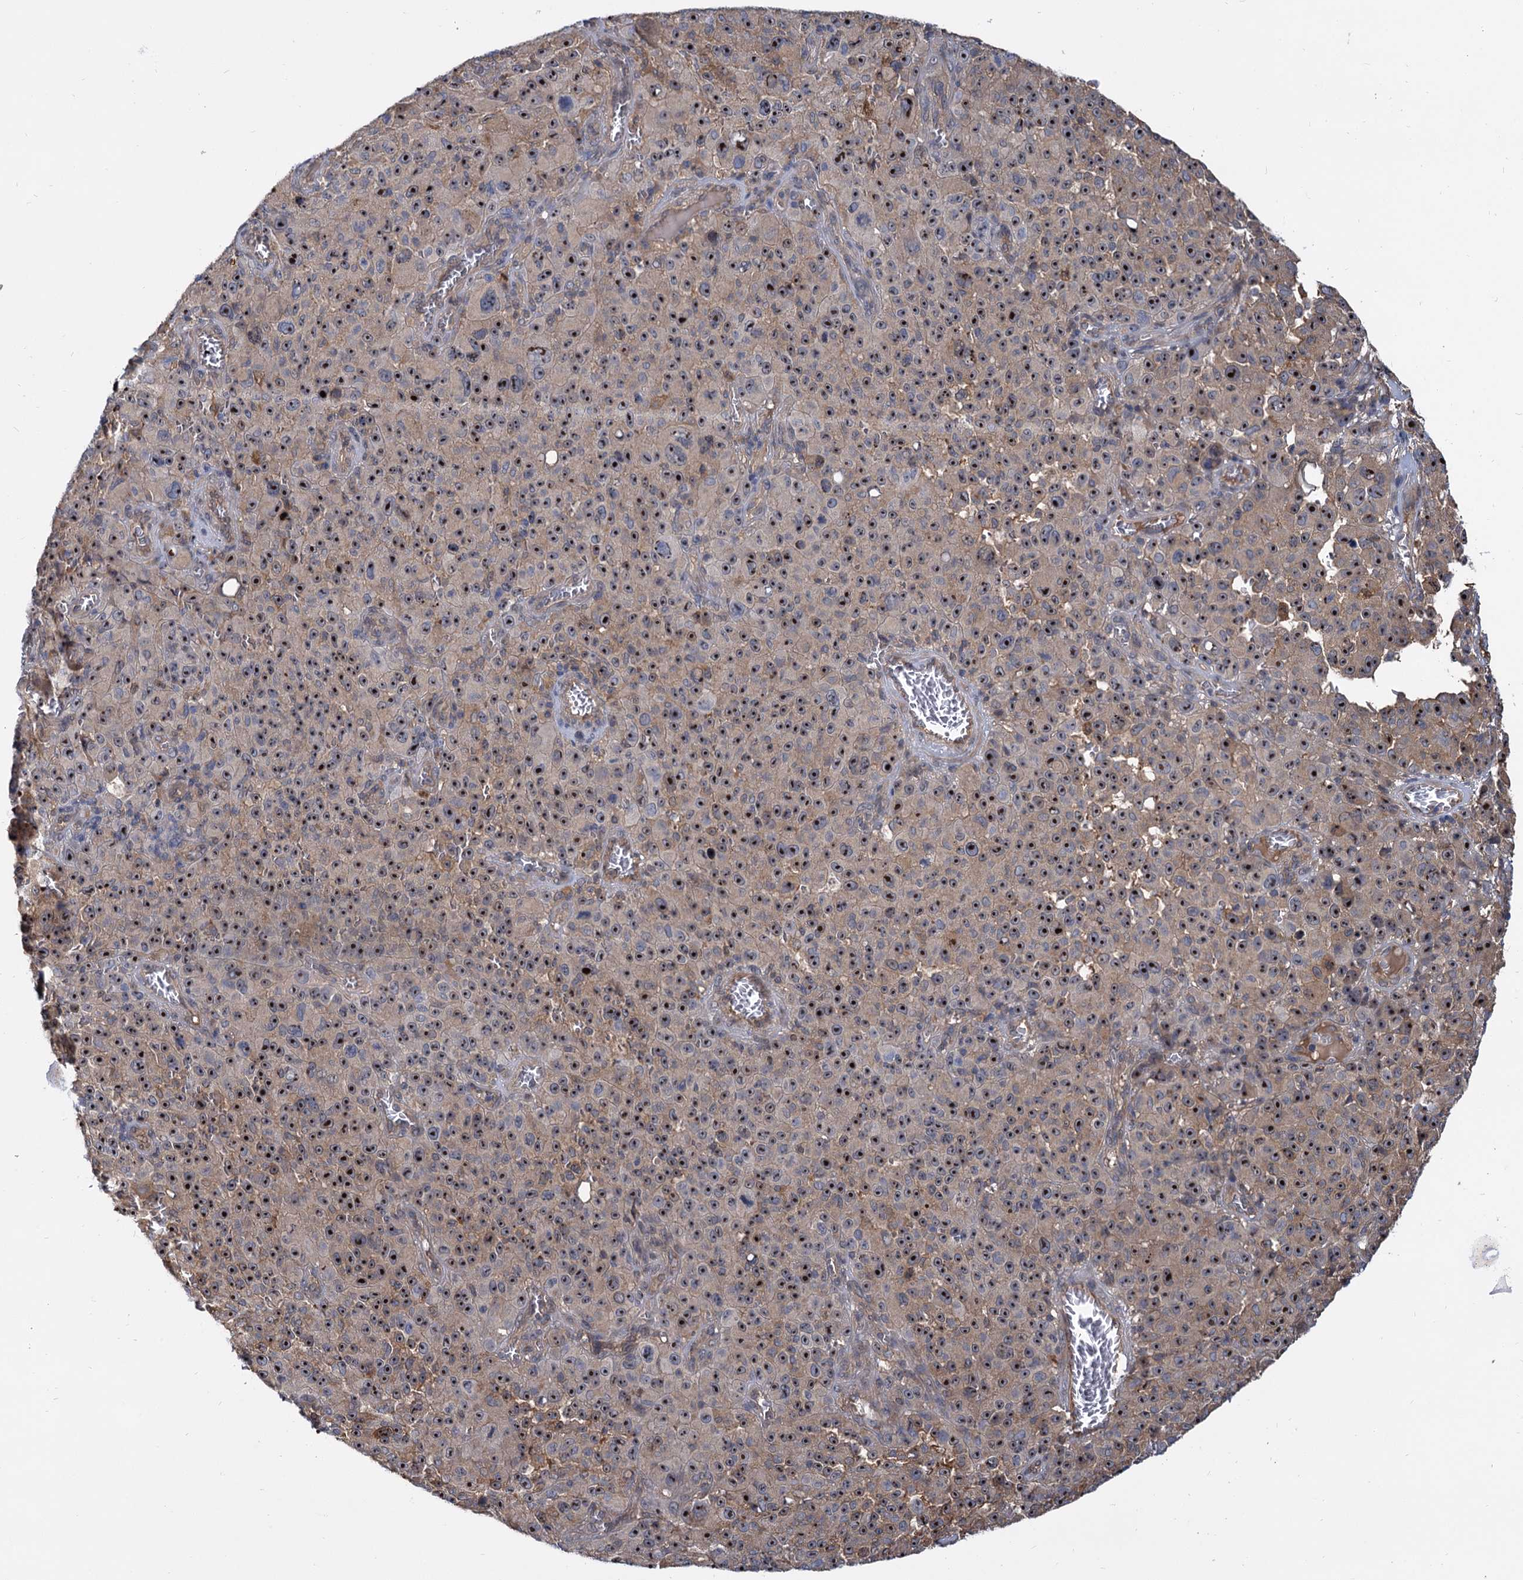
{"staining": {"intensity": "strong", "quantity": ">75%", "location": "nuclear"}, "tissue": "melanoma", "cell_type": "Tumor cells", "image_type": "cancer", "snomed": [{"axis": "morphology", "description": "Malignant melanoma, NOS"}, {"axis": "topography", "description": "Skin"}], "caption": "An immunohistochemistry histopathology image of tumor tissue is shown. Protein staining in brown shows strong nuclear positivity in melanoma within tumor cells.", "gene": "SNX15", "patient": {"sex": "female", "age": 82}}